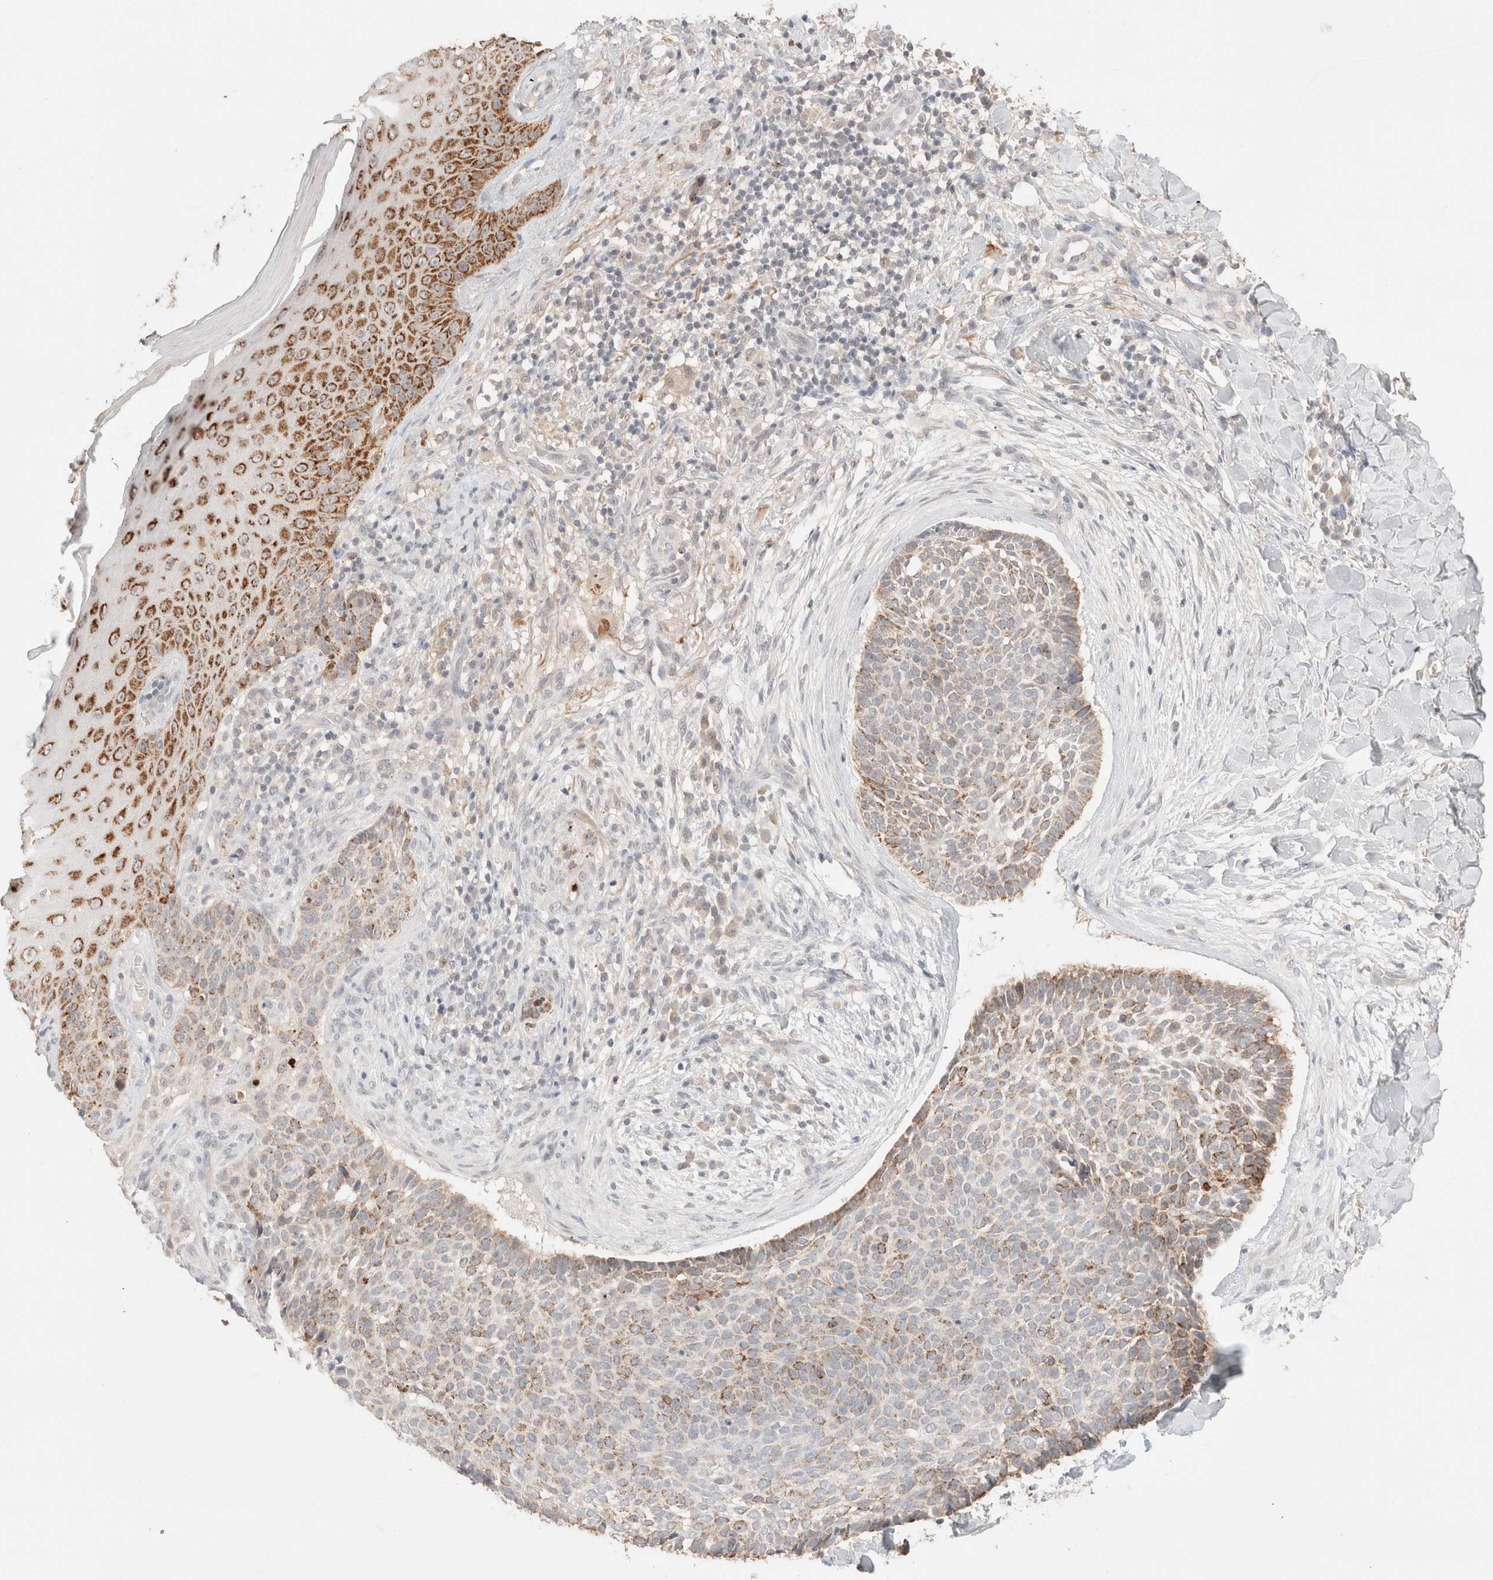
{"staining": {"intensity": "moderate", "quantity": "25%-75%", "location": "cytoplasmic/membranous"}, "tissue": "skin cancer", "cell_type": "Tumor cells", "image_type": "cancer", "snomed": [{"axis": "morphology", "description": "Normal tissue, NOS"}, {"axis": "morphology", "description": "Basal cell carcinoma"}, {"axis": "topography", "description": "Skin"}], "caption": "A micrograph of human skin cancer (basal cell carcinoma) stained for a protein reveals moderate cytoplasmic/membranous brown staining in tumor cells.", "gene": "TRIM41", "patient": {"sex": "male", "age": 67}}